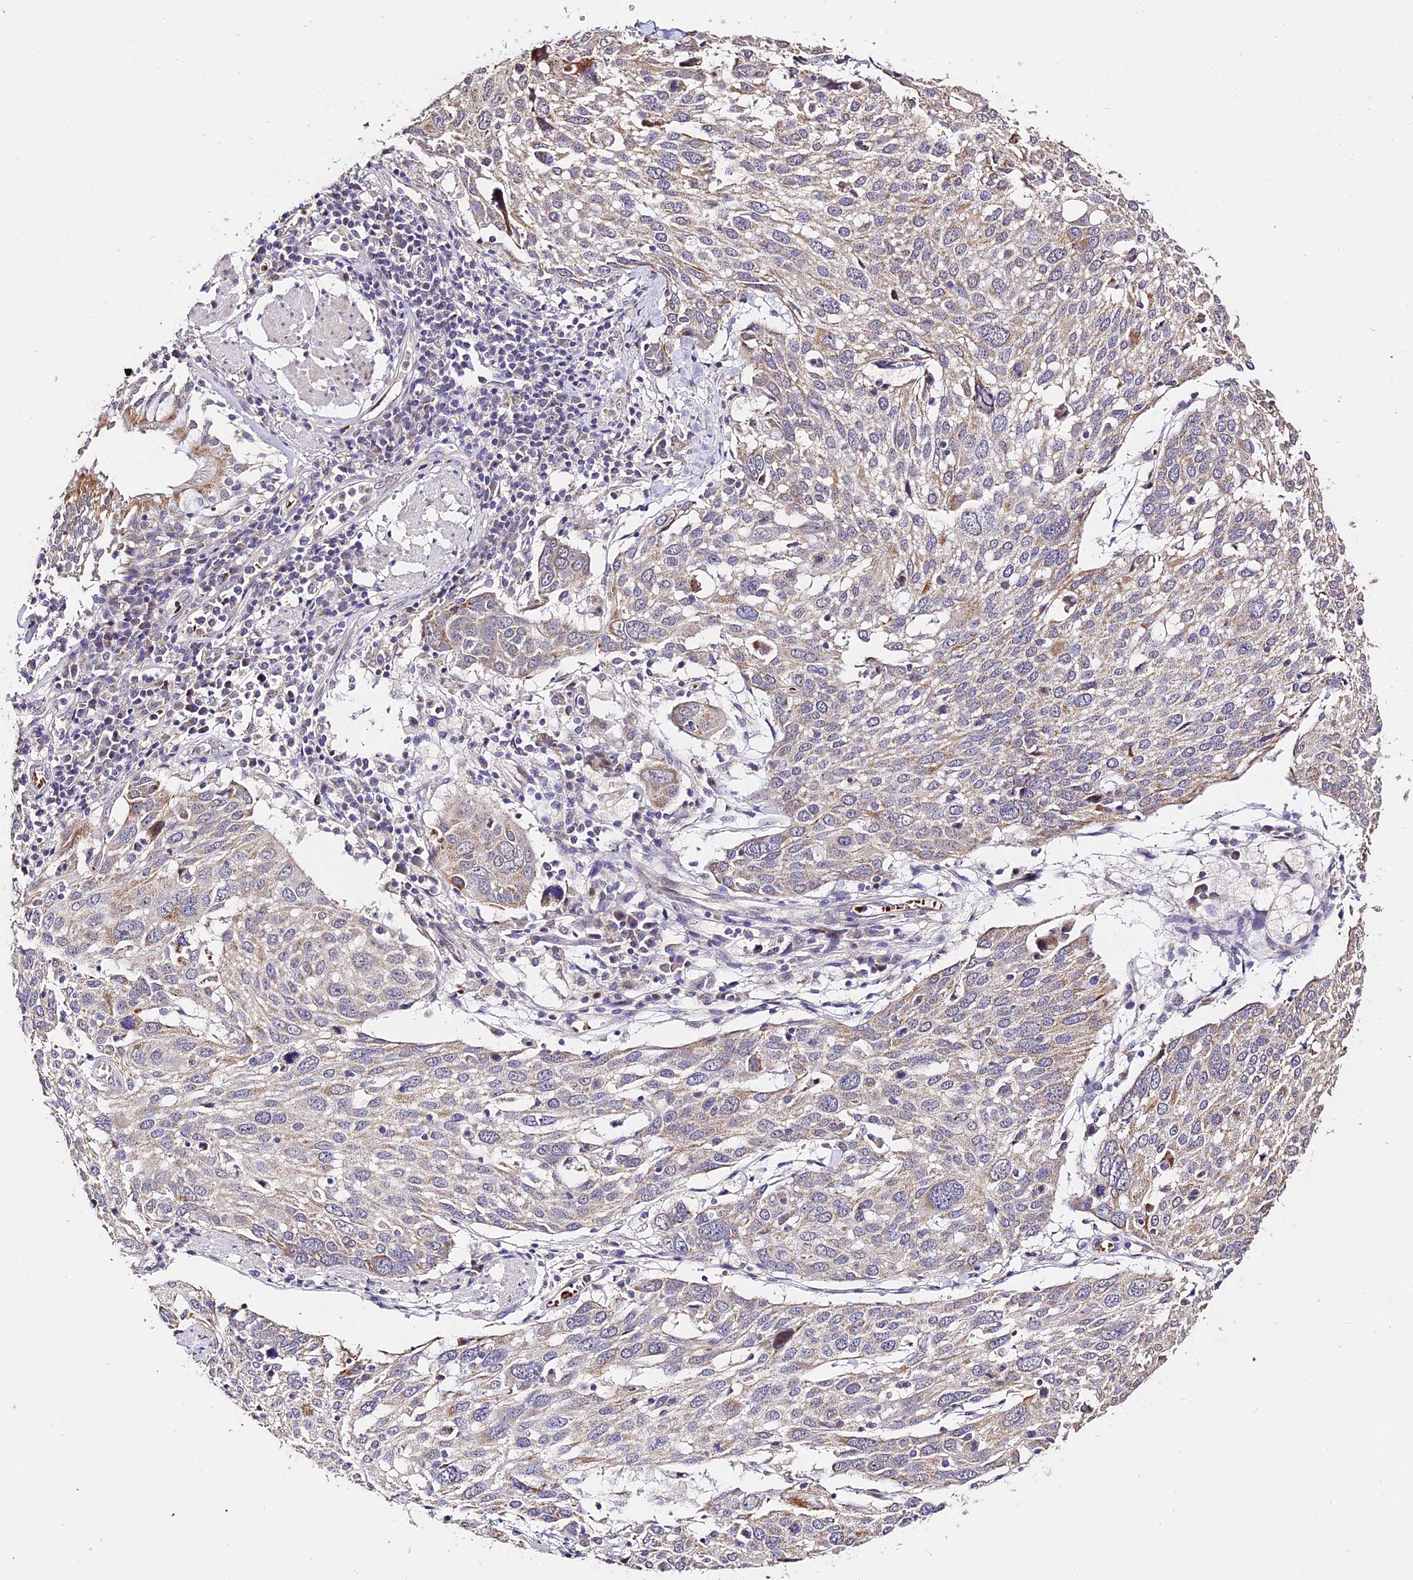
{"staining": {"intensity": "weak", "quantity": "<25%", "location": "cytoplasmic/membranous"}, "tissue": "lung cancer", "cell_type": "Tumor cells", "image_type": "cancer", "snomed": [{"axis": "morphology", "description": "Squamous cell carcinoma, NOS"}, {"axis": "topography", "description": "Lung"}], "caption": "Micrograph shows no significant protein positivity in tumor cells of lung cancer.", "gene": "WDR5B", "patient": {"sex": "male", "age": 65}}